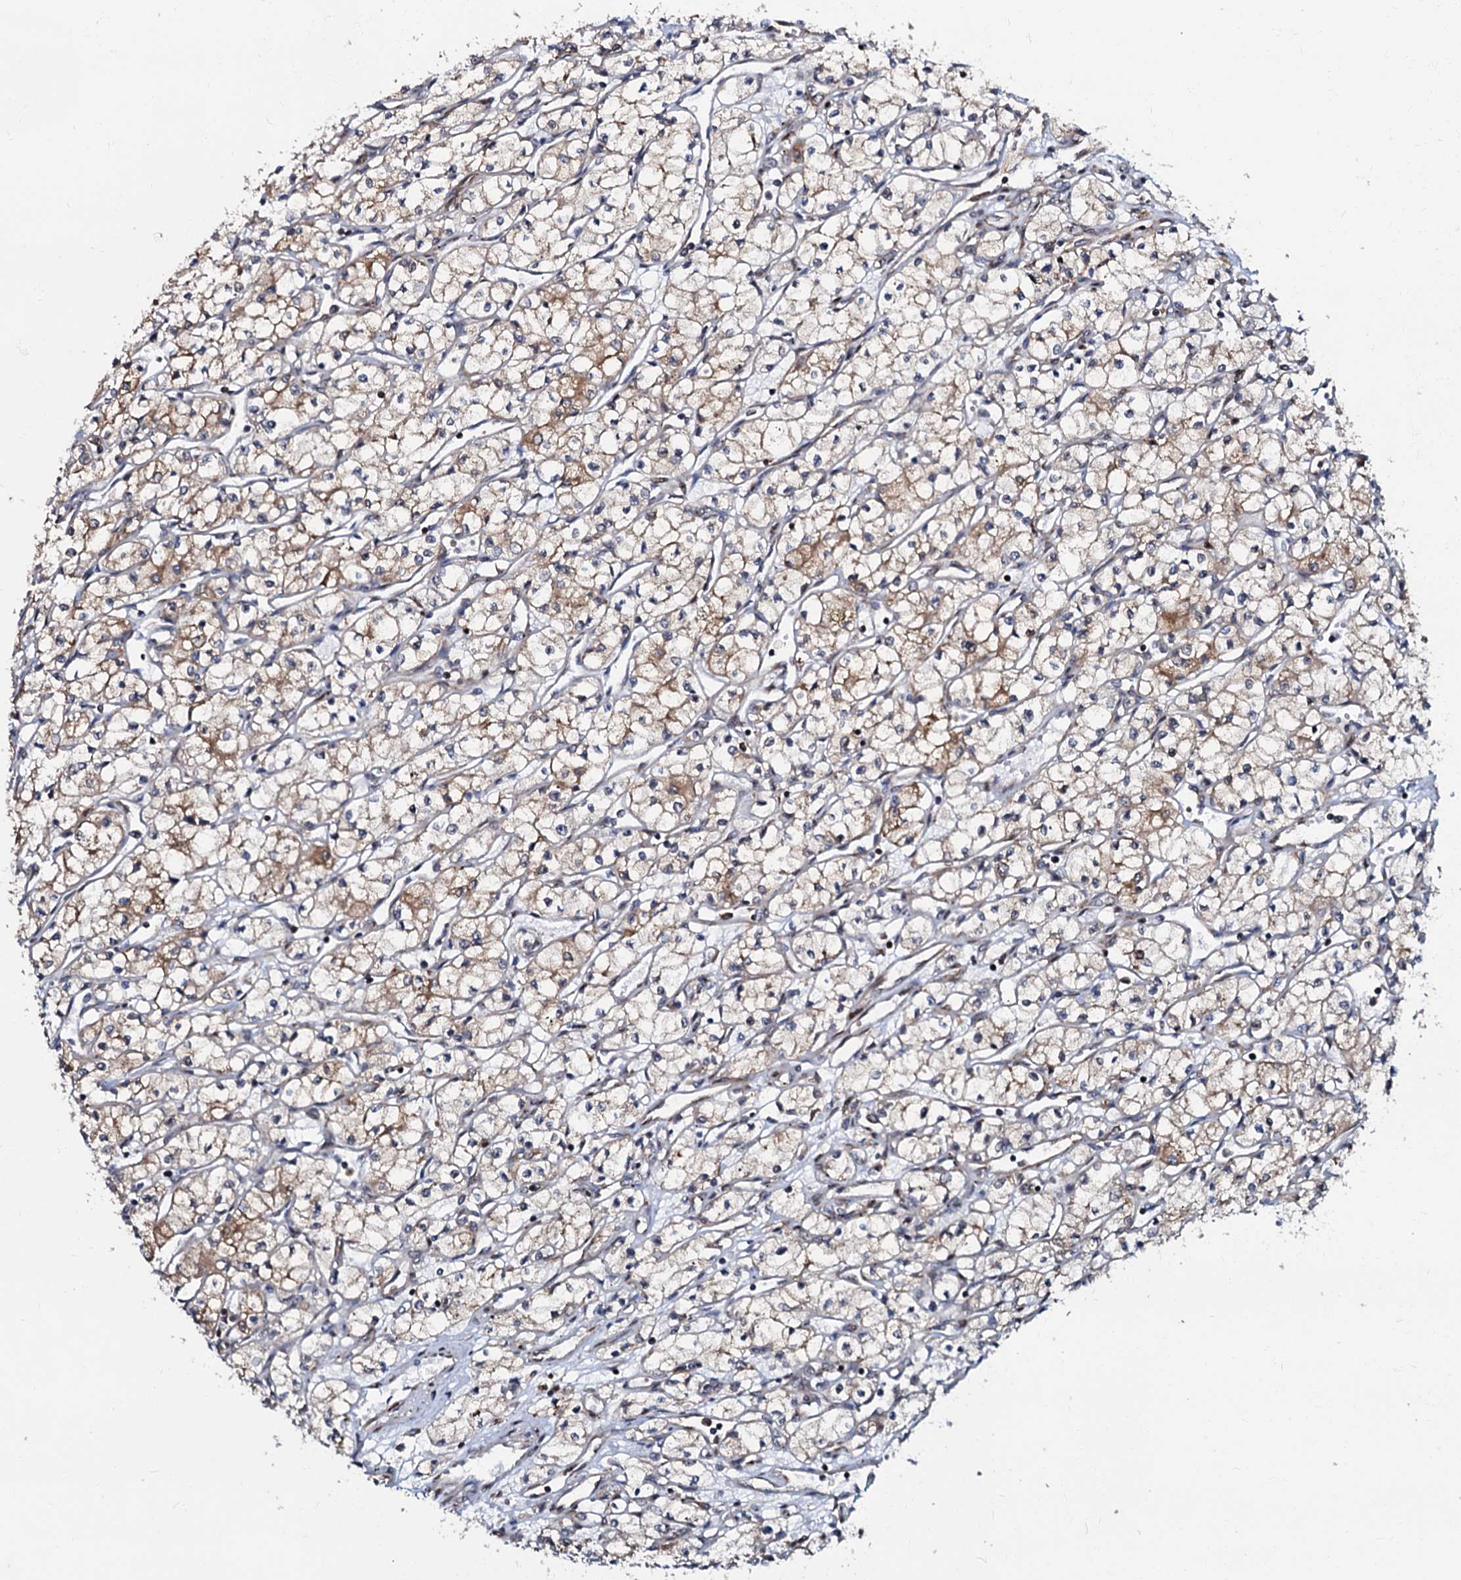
{"staining": {"intensity": "weak", "quantity": "25%-75%", "location": "cytoplasmic/membranous"}, "tissue": "renal cancer", "cell_type": "Tumor cells", "image_type": "cancer", "snomed": [{"axis": "morphology", "description": "Adenocarcinoma, NOS"}, {"axis": "topography", "description": "Kidney"}], "caption": "The immunohistochemical stain labels weak cytoplasmic/membranous positivity in tumor cells of renal adenocarcinoma tissue.", "gene": "OSBP", "patient": {"sex": "male", "age": 59}}